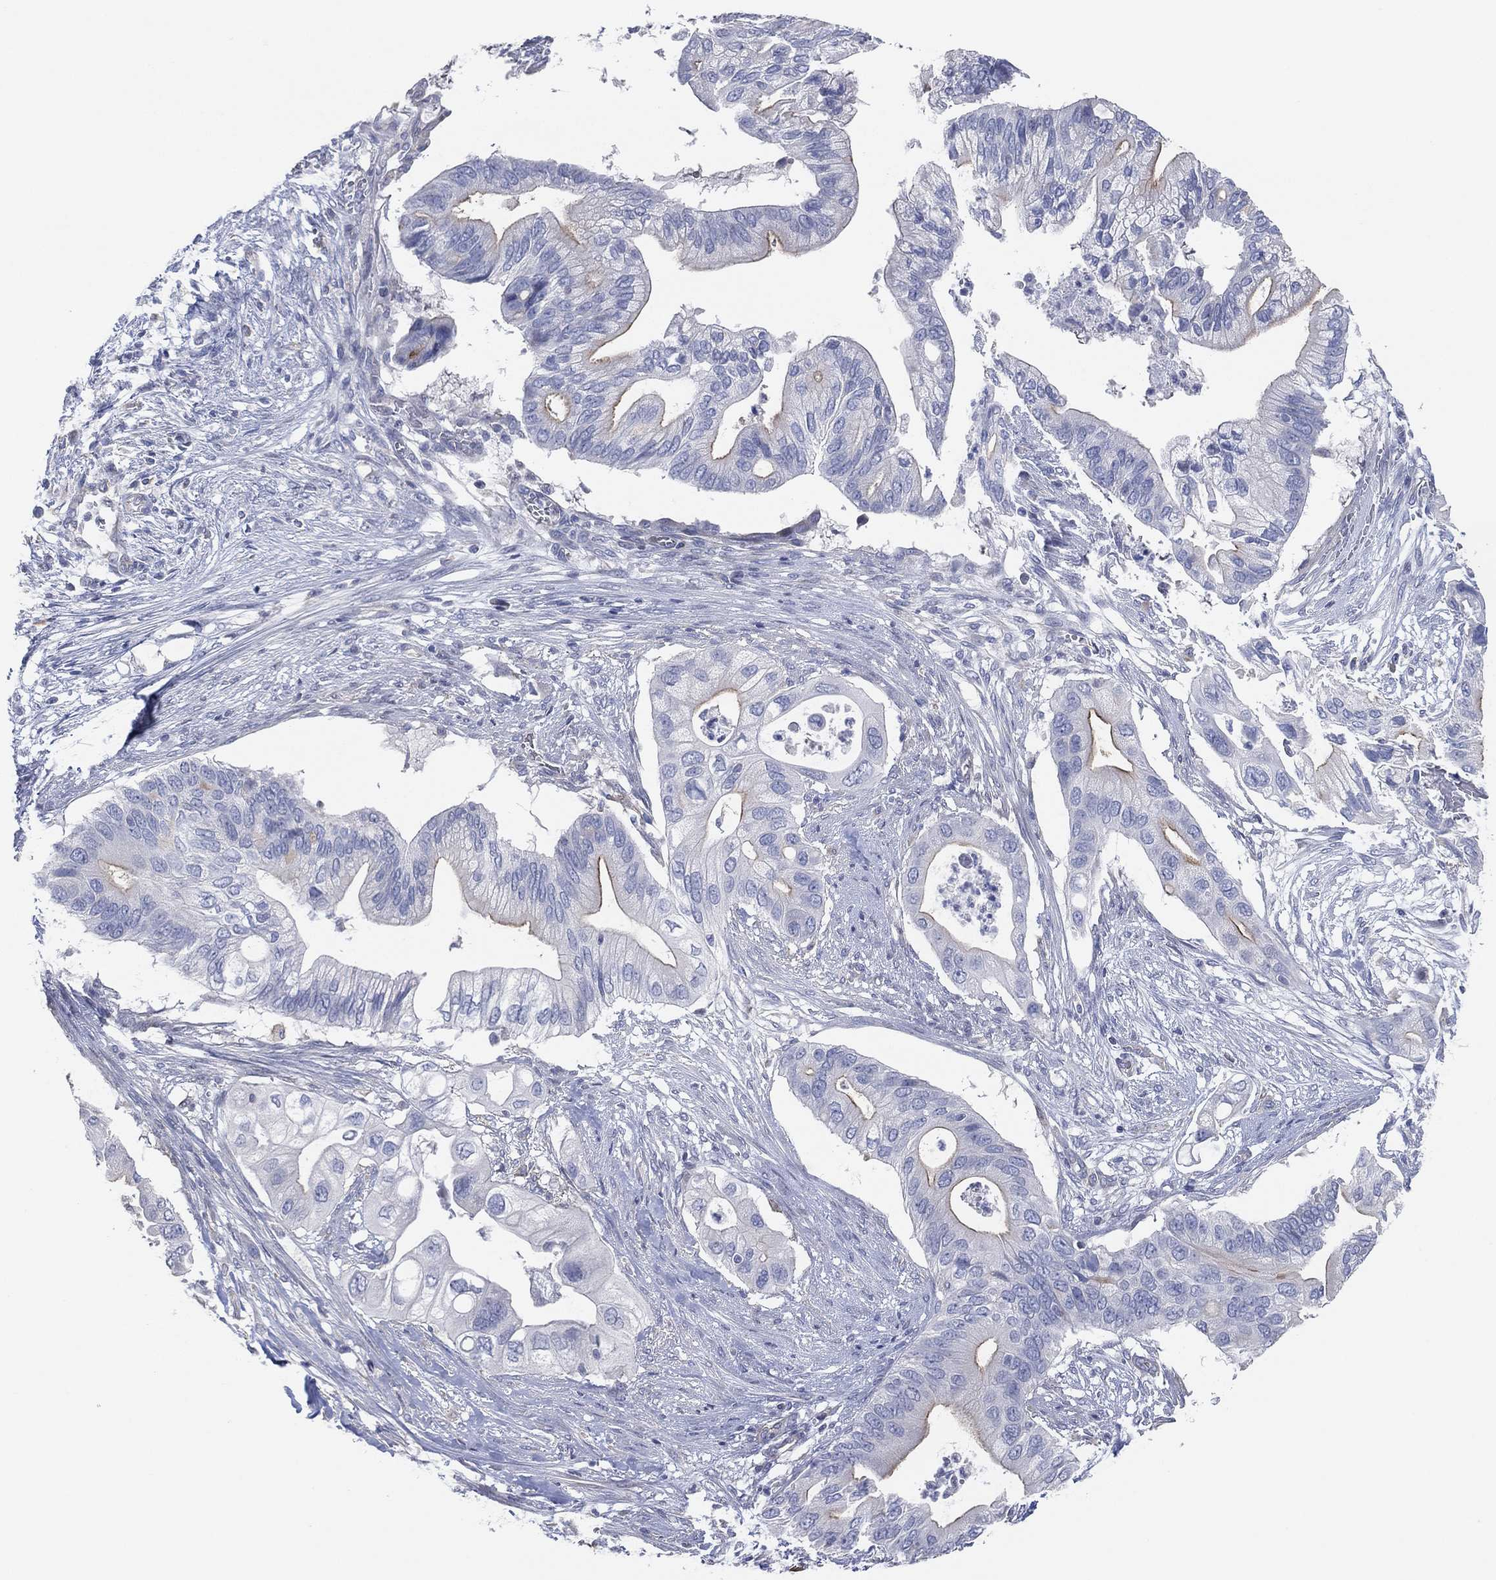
{"staining": {"intensity": "moderate", "quantity": "<25%", "location": "cytoplasmic/membranous"}, "tissue": "pancreatic cancer", "cell_type": "Tumor cells", "image_type": "cancer", "snomed": [{"axis": "morphology", "description": "Adenocarcinoma, NOS"}, {"axis": "topography", "description": "Pancreas"}], "caption": "A high-resolution histopathology image shows immunohistochemistry (IHC) staining of adenocarcinoma (pancreatic), which displays moderate cytoplasmic/membranous expression in approximately <25% of tumor cells. Using DAB (brown) and hematoxylin (blue) stains, captured at high magnification using brightfield microscopy.", "gene": "CFTR", "patient": {"sex": "female", "age": 72}}